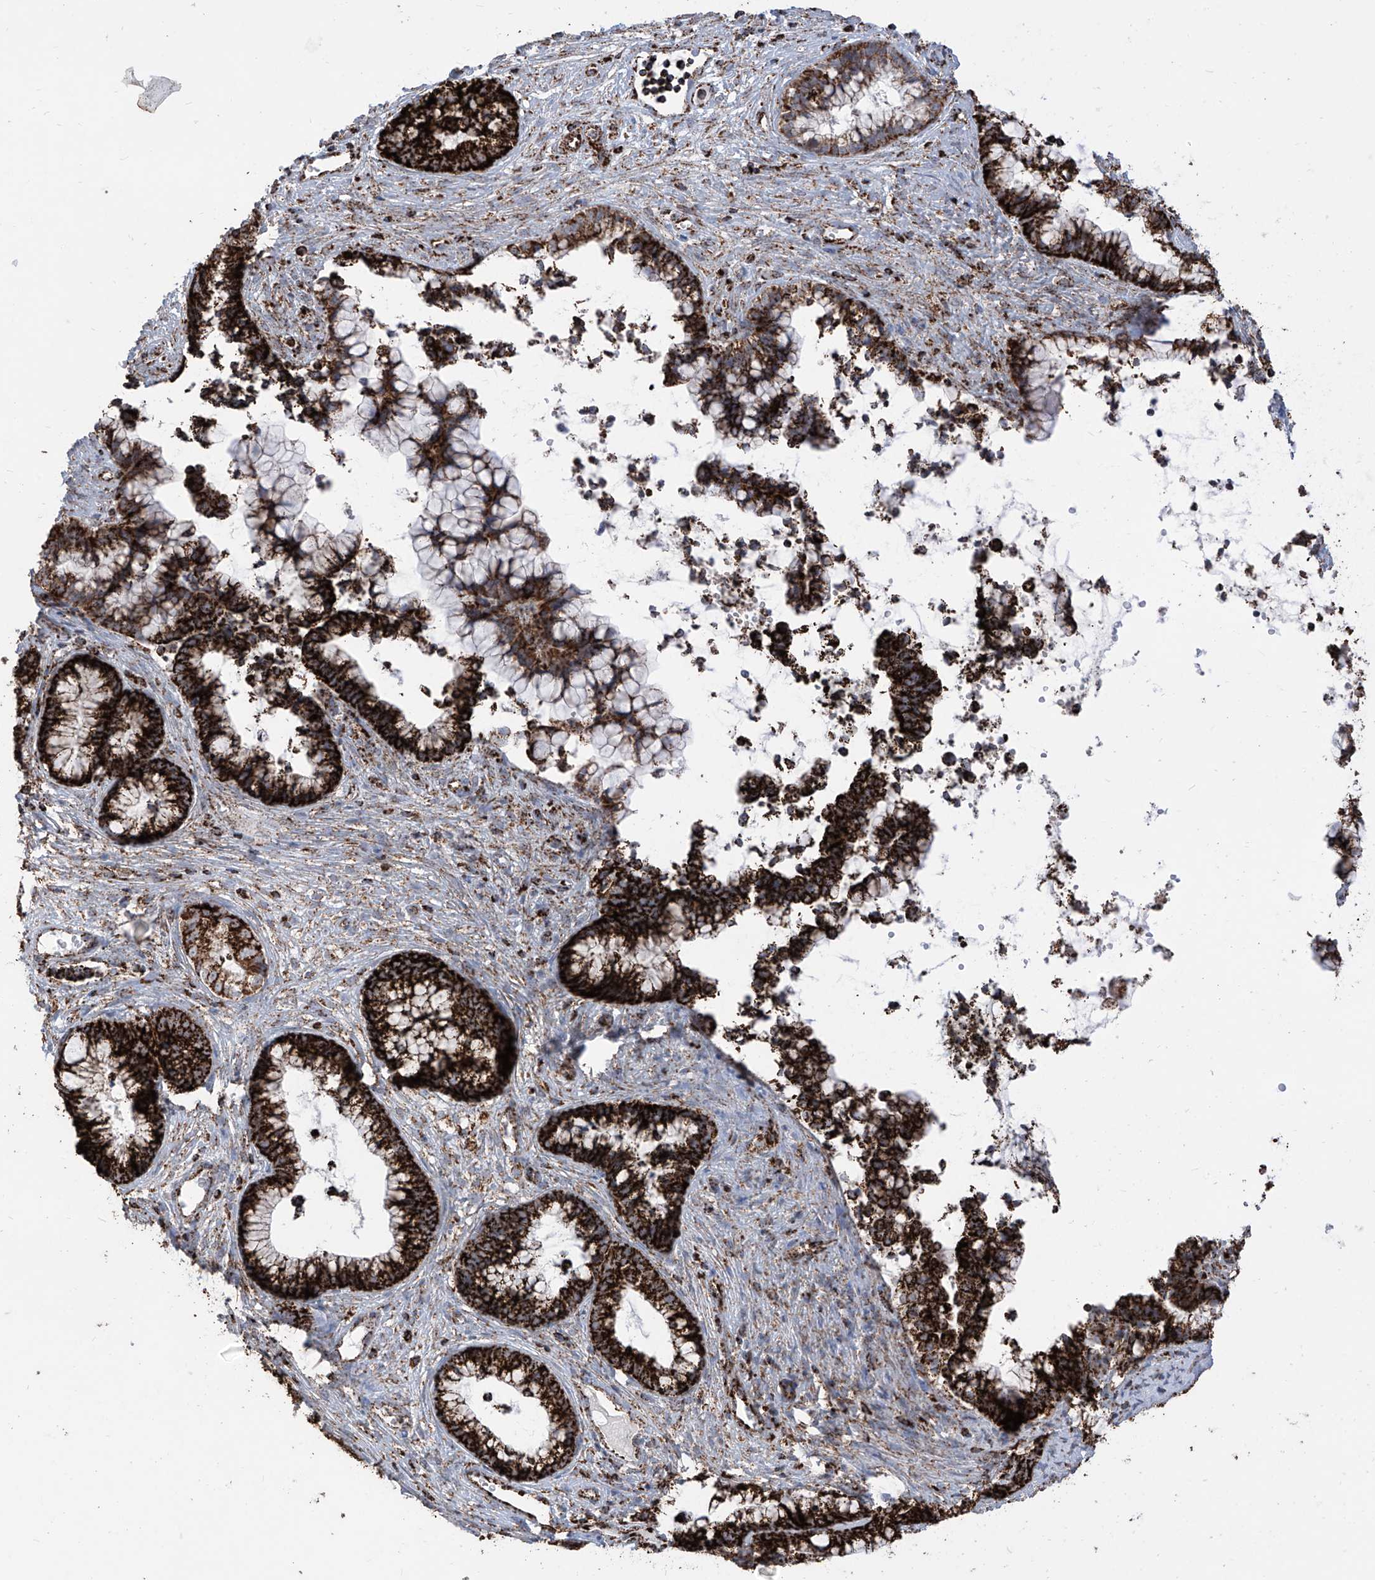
{"staining": {"intensity": "strong", "quantity": ">75%", "location": "cytoplasmic/membranous"}, "tissue": "cervical cancer", "cell_type": "Tumor cells", "image_type": "cancer", "snomed": [{"axis": "morphology", "description": "Adenocarcinoma, NOS"}, {"axis": "topography", "description": "Cervix"}], "caption": "A photomicrograph showing strong cytoplasmic/membranous positivity in approximately >75% of tumor cells in adenocarcinoma (cervical), as visualized by brown immunohistochemical staining.", "gene": "COX5B", "patient": {"sex": "female", "age": 44}}